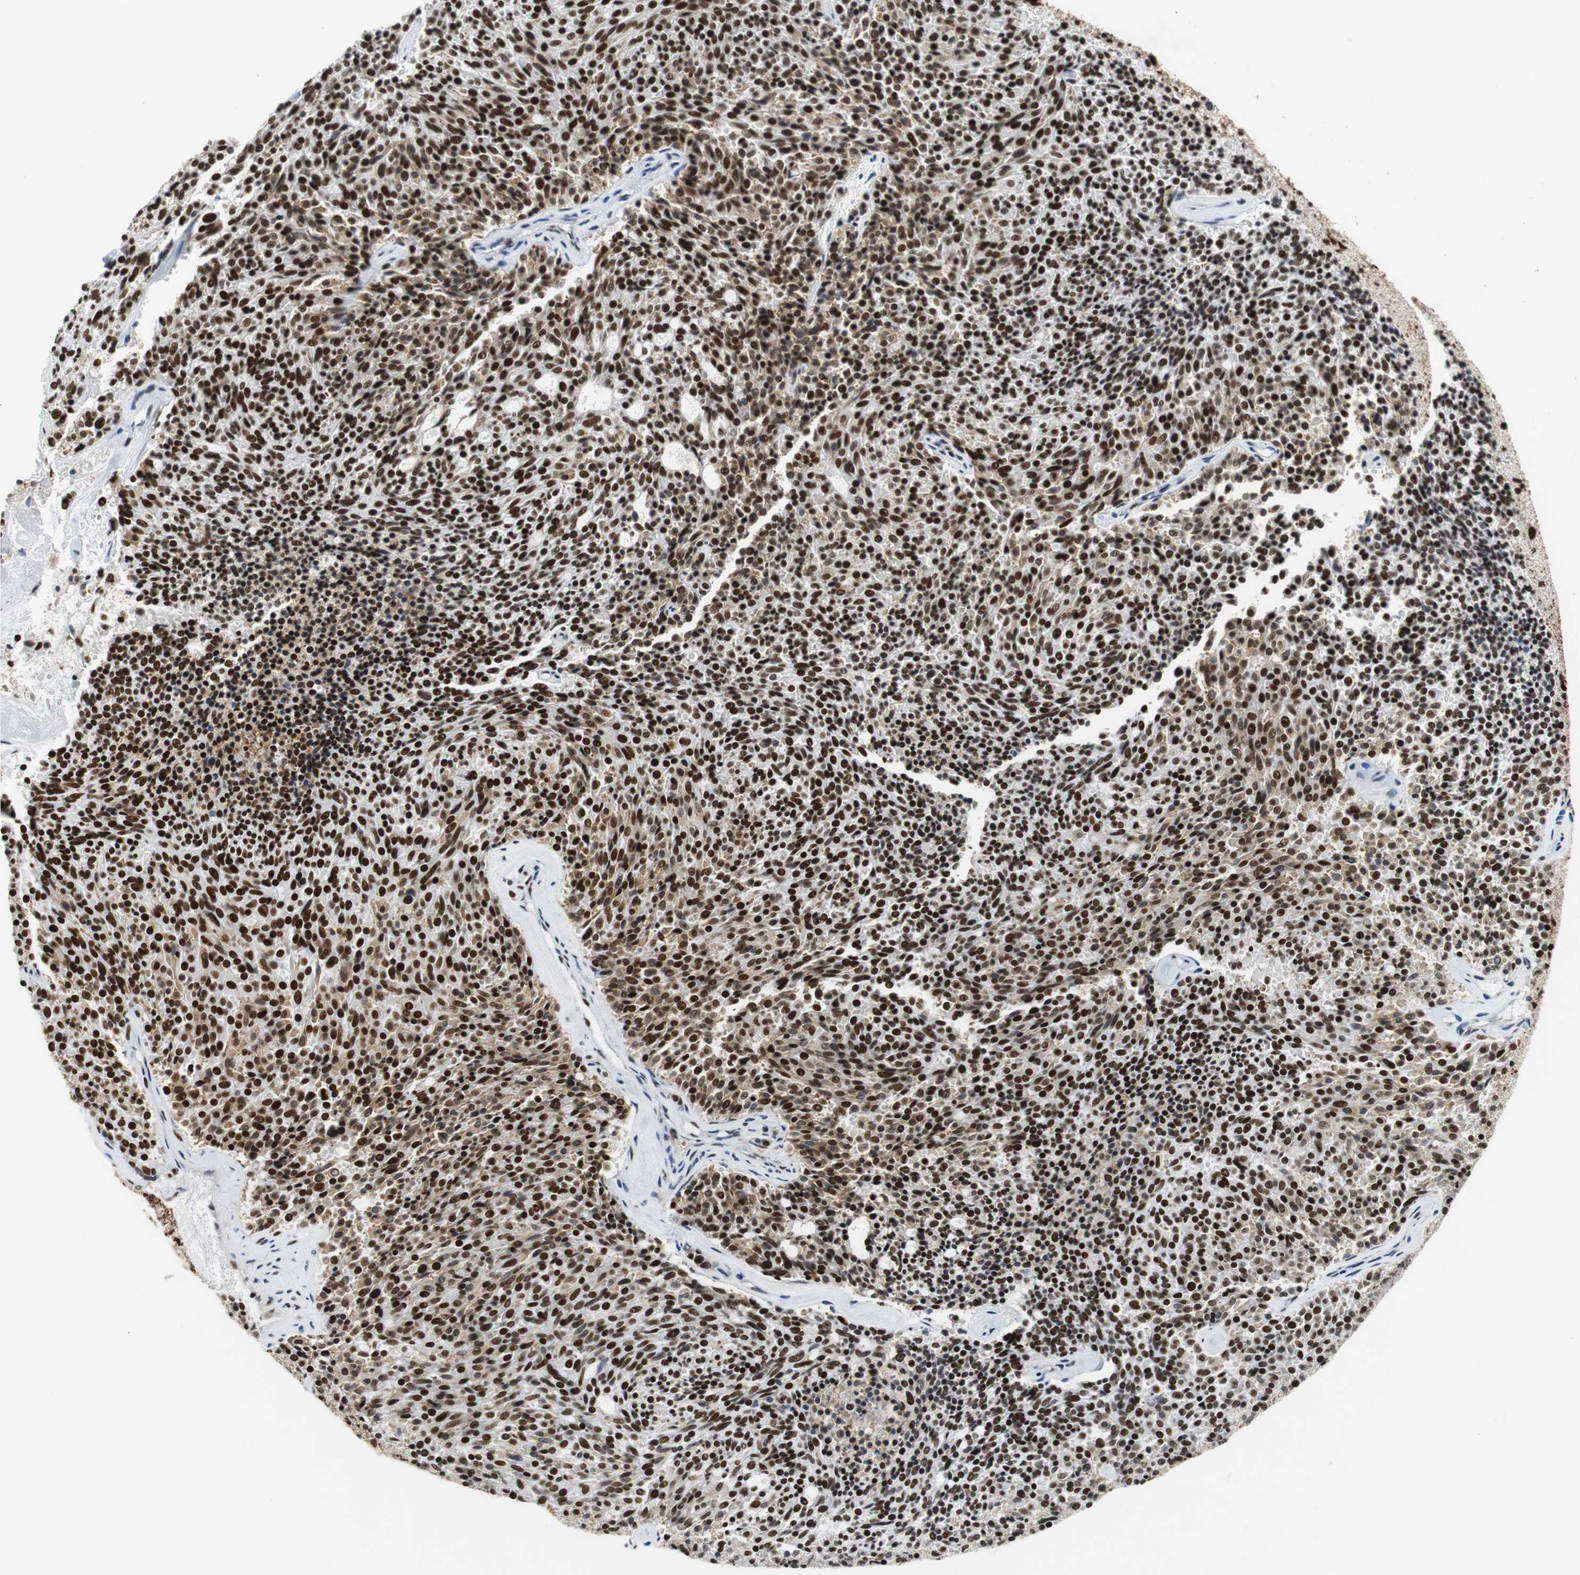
{"staining": {"intensity": "strong", "quantity": ">75%", "location": "nuclear"}, "tissue": "carcinoid", "cell_type": "Tumor cells", "image_type": "cancer", "snomed": [{"axis": "morphology", "description": "Carcinoid, malignant, NOS"}, {"axis": "topography", "description": "Pancreas"}], "caption": "Carcinoid (malignant) stained with a brown dye shows strong nuclear positive staining in approximately >75% of tumor cells.", "gene": "PRKDC", "patient": {"sex": "female", "age": 54}}